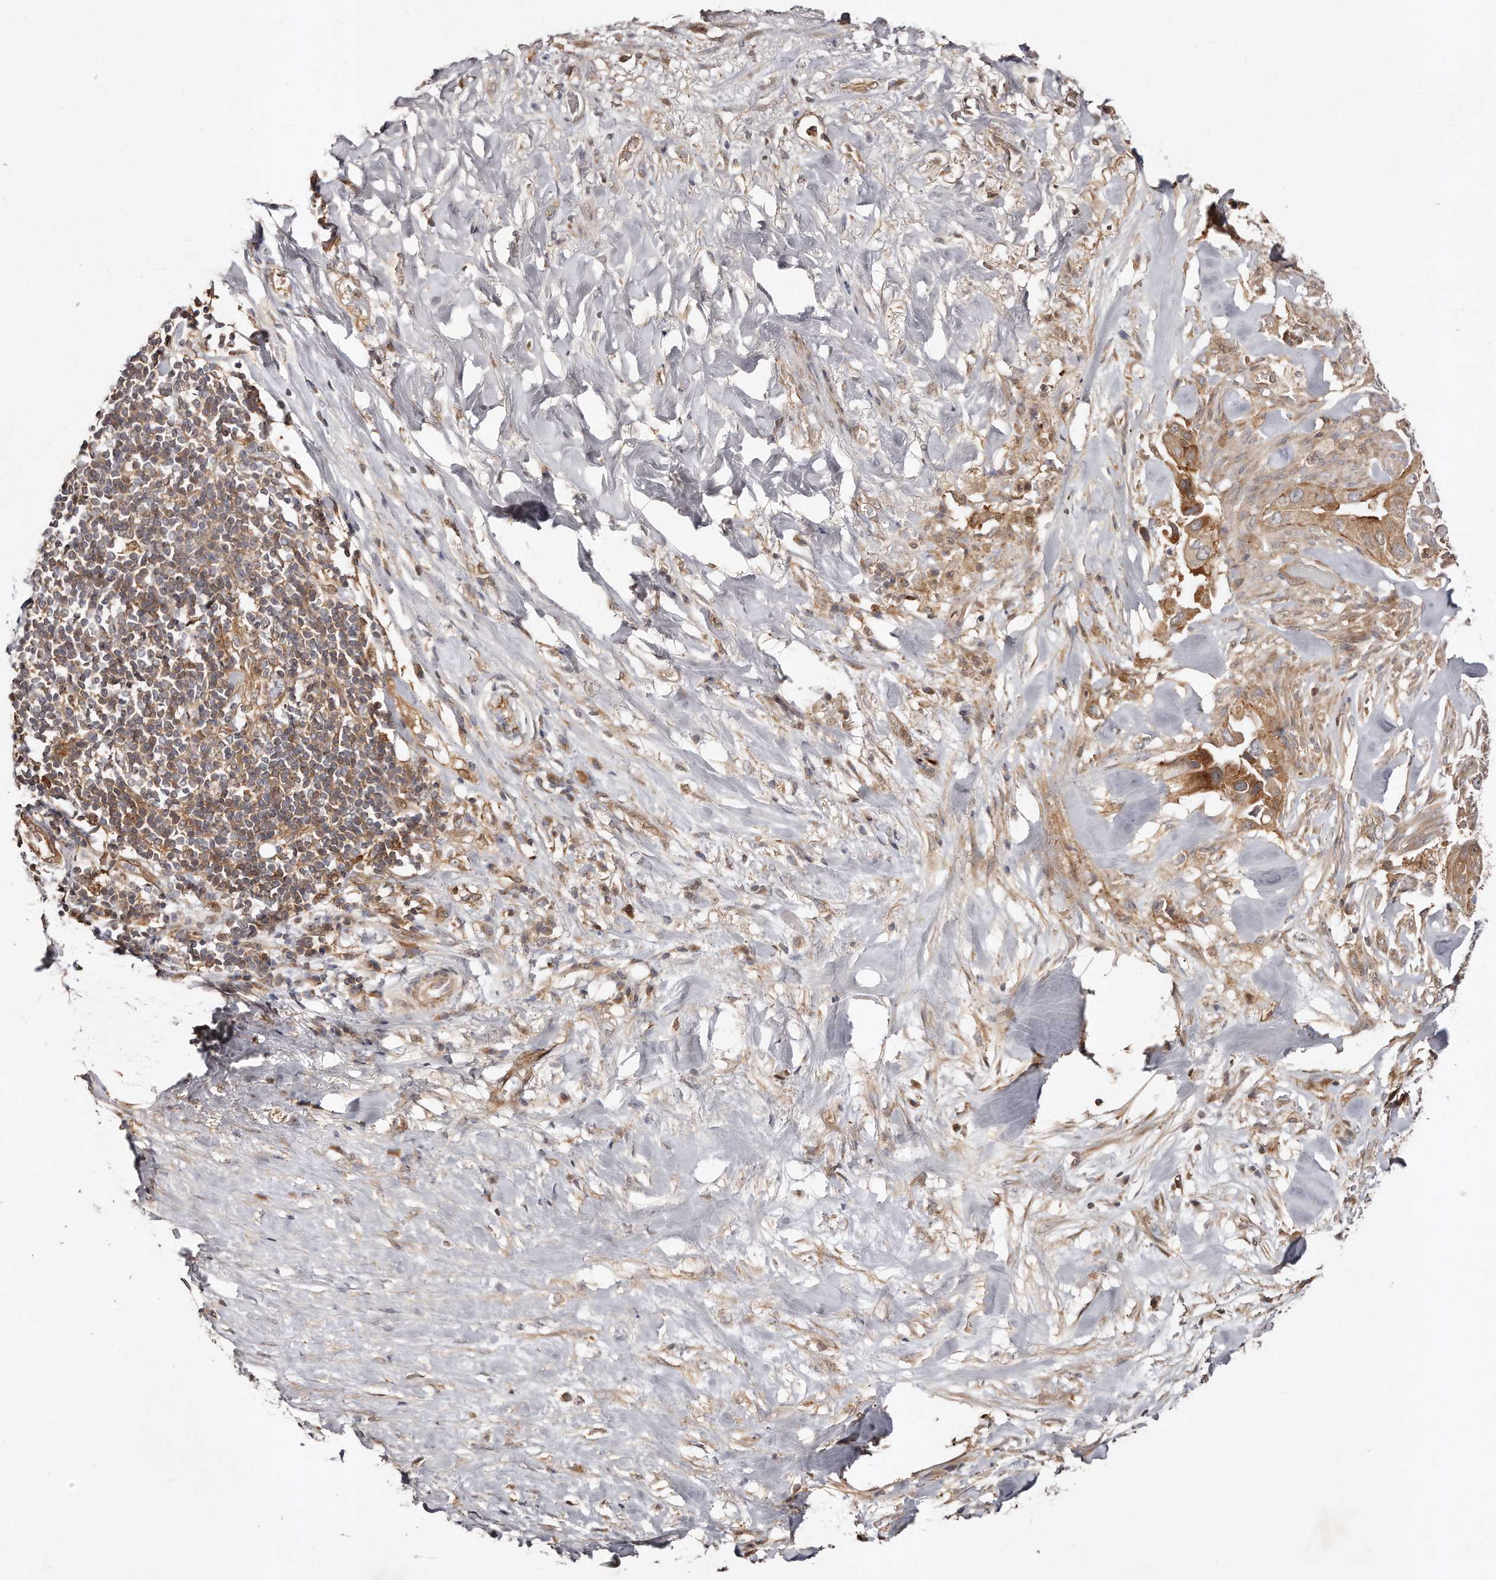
{"staining": {"intensity": "moderate", "quantity": ">75%", "location": "cytoplasmic/membranous"}, "tissue": "pancreatic cancer", "cell_type": "Tumor cells", "image_type": "cancer", "snomed": [{"axis": "morphology", "description": "Inflammation, NOS"}, {"axis": "morphology", "description": "Adenocarcinoma, NOS"}, {"axis": "topography", "description": "Pancreas"}], "caption": "A histopathology image of human adenocarcinoma (pancreatic) stained for a protein displays moderate cytoplasmic/membranous brown staining in tumor cells.", "gene": "GBP4", "patient": {"sex": "female", "age": 56}}